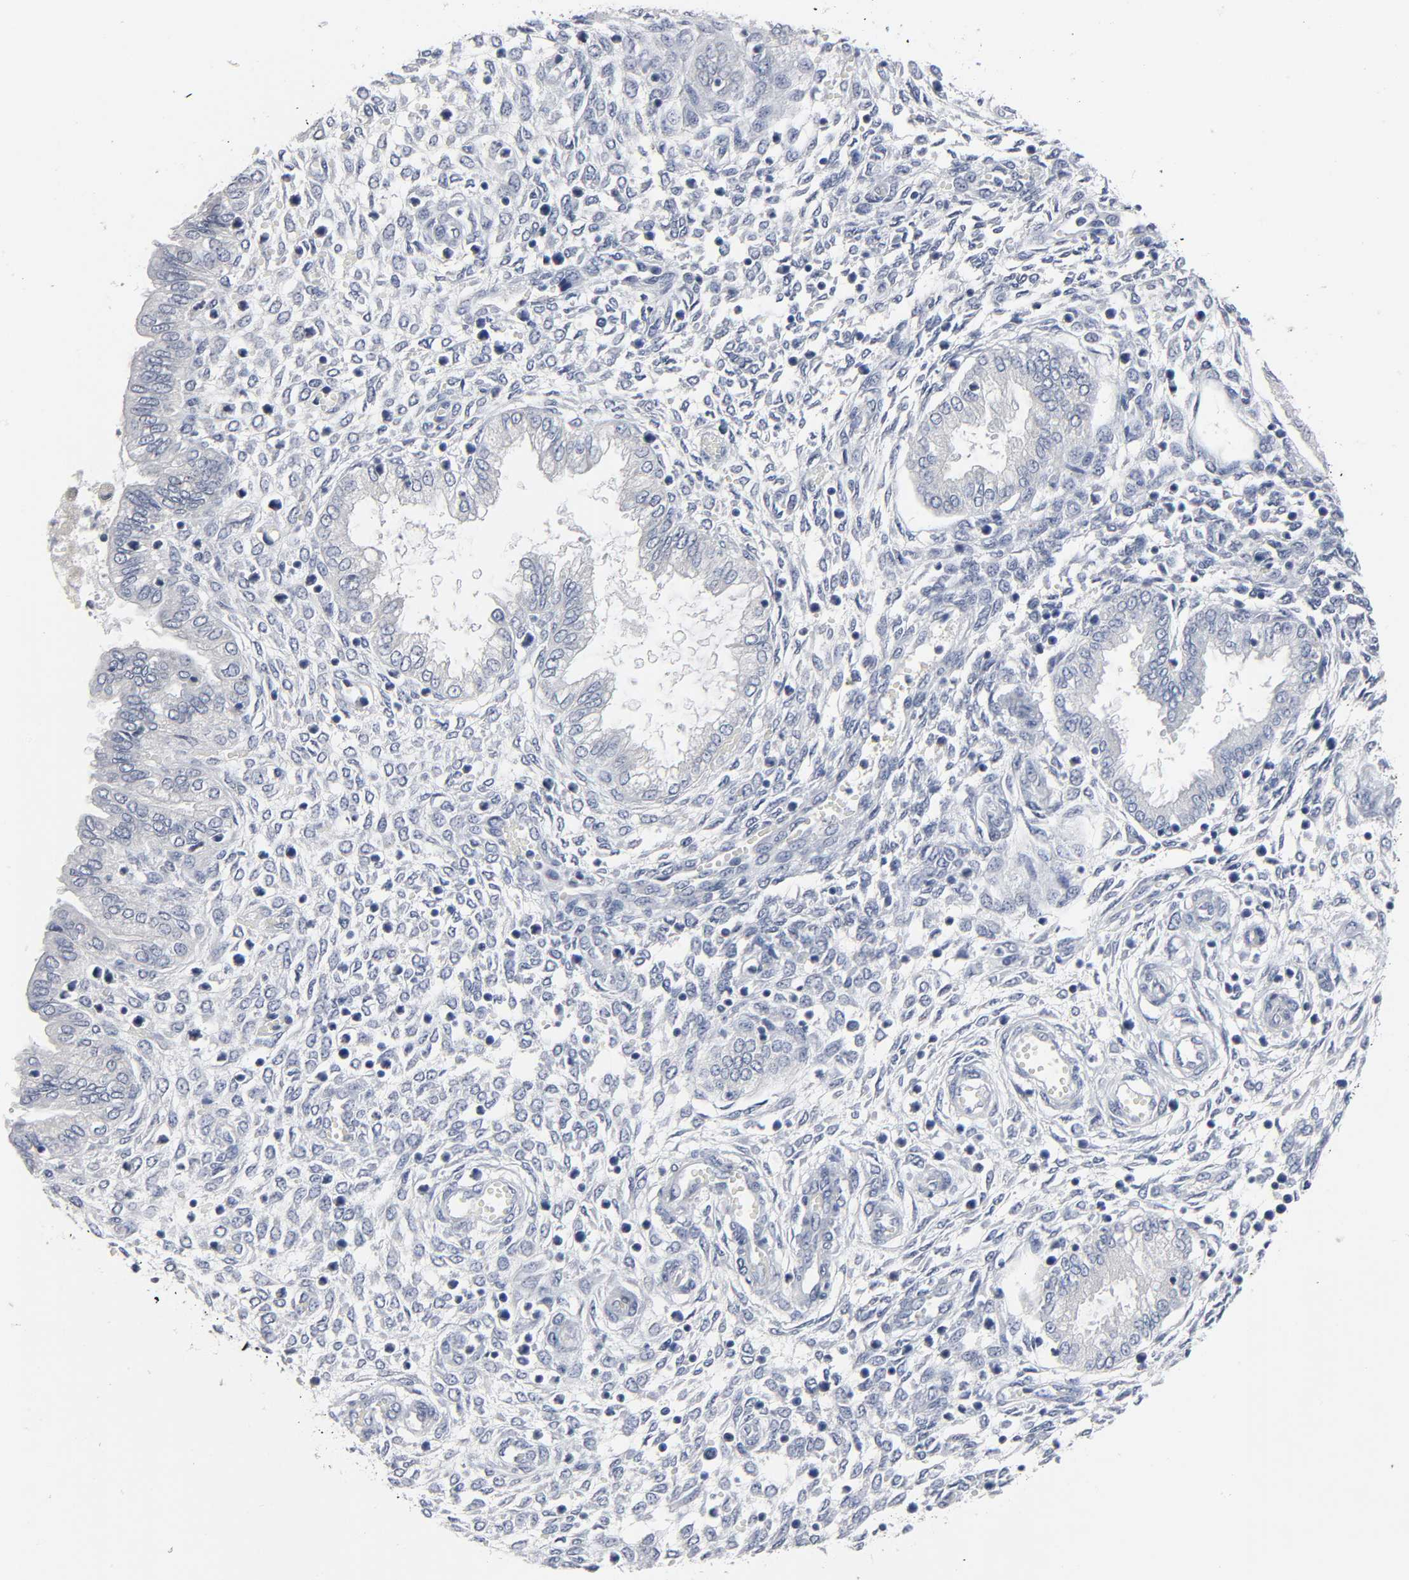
{"staining": {"intensity": "weak", "quantity": ">75%", "location": "nuclear"}, "tissue": "endometrium", "cell_type": "Cells in endometrial stroma", "image_type": "normal", "snomed": [{"axis": "morphology", "description": "Normal tissue, NOS"}, {"axis": "topography", "description": "Endometrium"}], "caption": "DAB (3,3'-diaminobenzidine) immunohistochemical staining of benign endometrium demonstrates weak nuclear protein positivity in approximately >75% of cells in endometrial stroma.", "gene": "SALL2", "patient": {"sex": "female", "age": 33}}